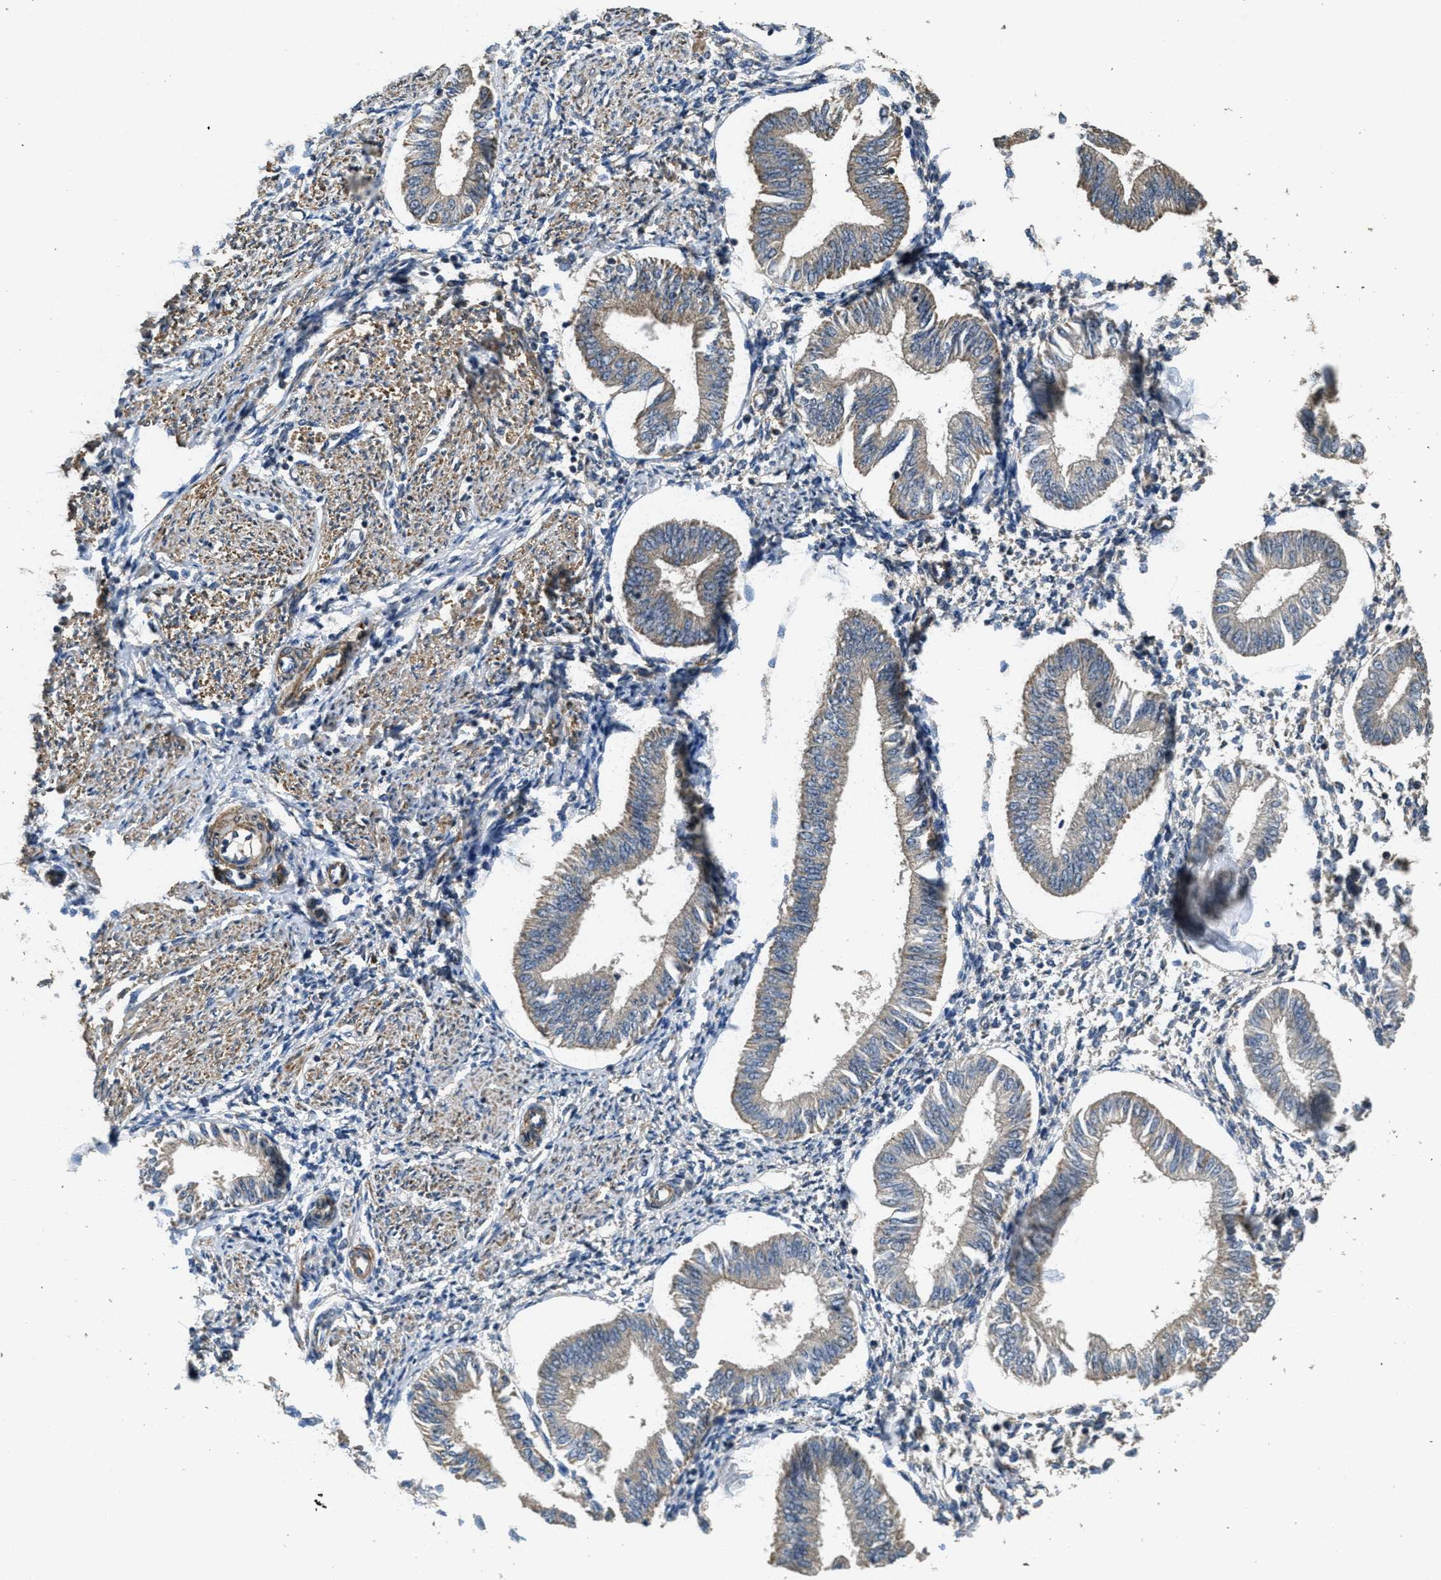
{"staining": {"intensity": "moderate", "quantity": "<25%", "location": "cytoplasmic/membranous"}, "tissue": "endometrium", "cell_type": "Cells in endometrial stroma", "image_type": "normal", "snomed": [{"axis": "morphology", "description": "Normal tissue, NOS"}, {"axis": "topography", "description": "Endometrium"}], "caption": "Protein expression analysis of normal endometrium exhibits moderate cytoplasmic/membranous positivity in about <25% of cells in endometrial stroma.", "gene": "THBS2", "patient": {"sex": "female", "age": 50}}